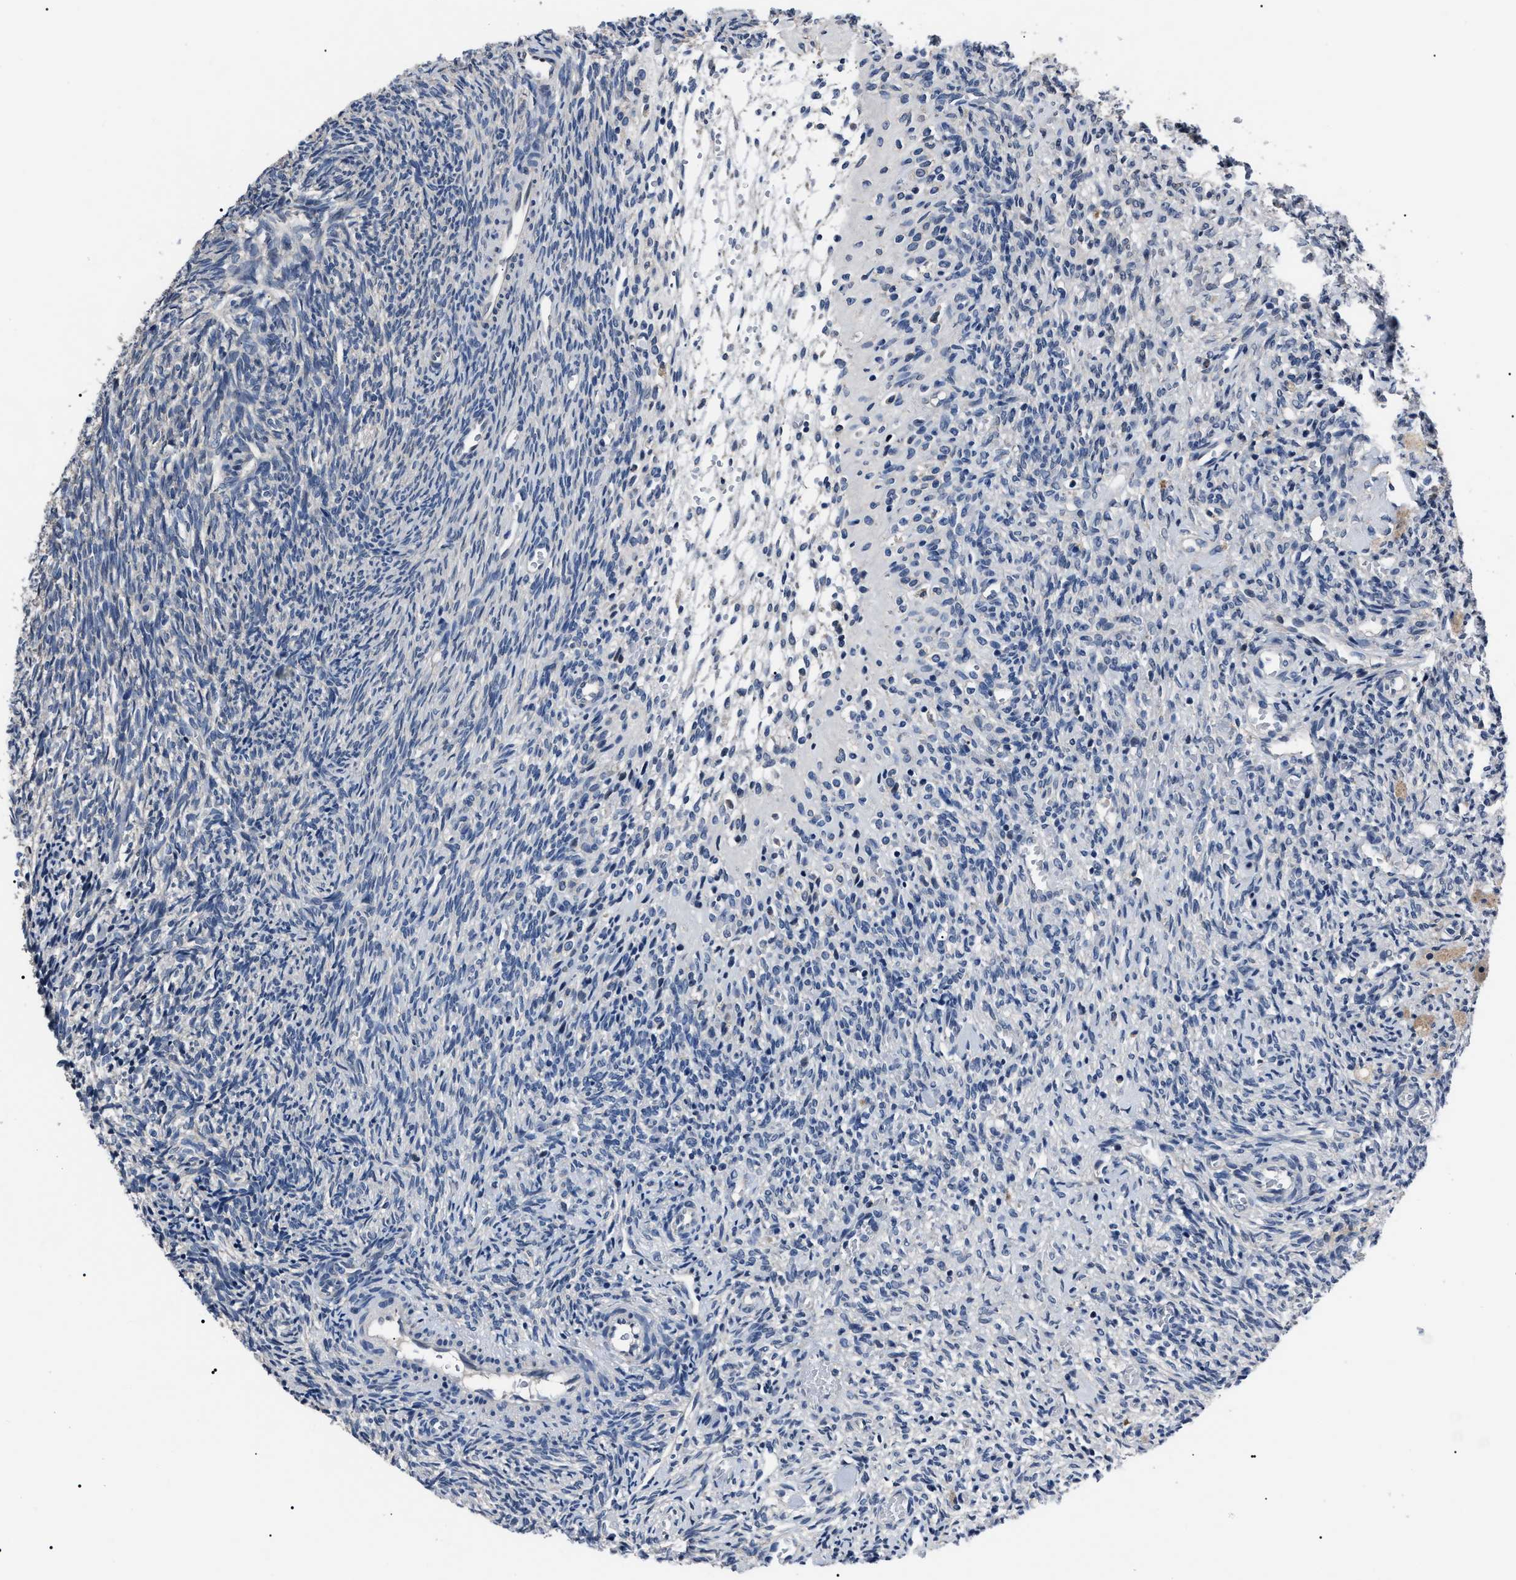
{"staining": {"intensity": "negative", "quantity": "none", "location": "none"}, "tissue": "ovary", "cell_type": "Ovarian stroma cells", "image_type": "normal", "snomed": [{"axis": "morphology", "description": "Normal tissue, NOS"}, {"axis": "topography", "description": "Ovary"}], "caption": "Protein analysis of benign ovary exhibits no significant staining in ovarian stroma cells. The staining was performed using DAB (3,3'-diaminobenzidine) to visualize the protein expression in brown, while the nuclei were stained in blue with hematoxylin (Magnification: 20x).", "gene": "LRRC14", "patient": {"sex": "female", "age": 41}}